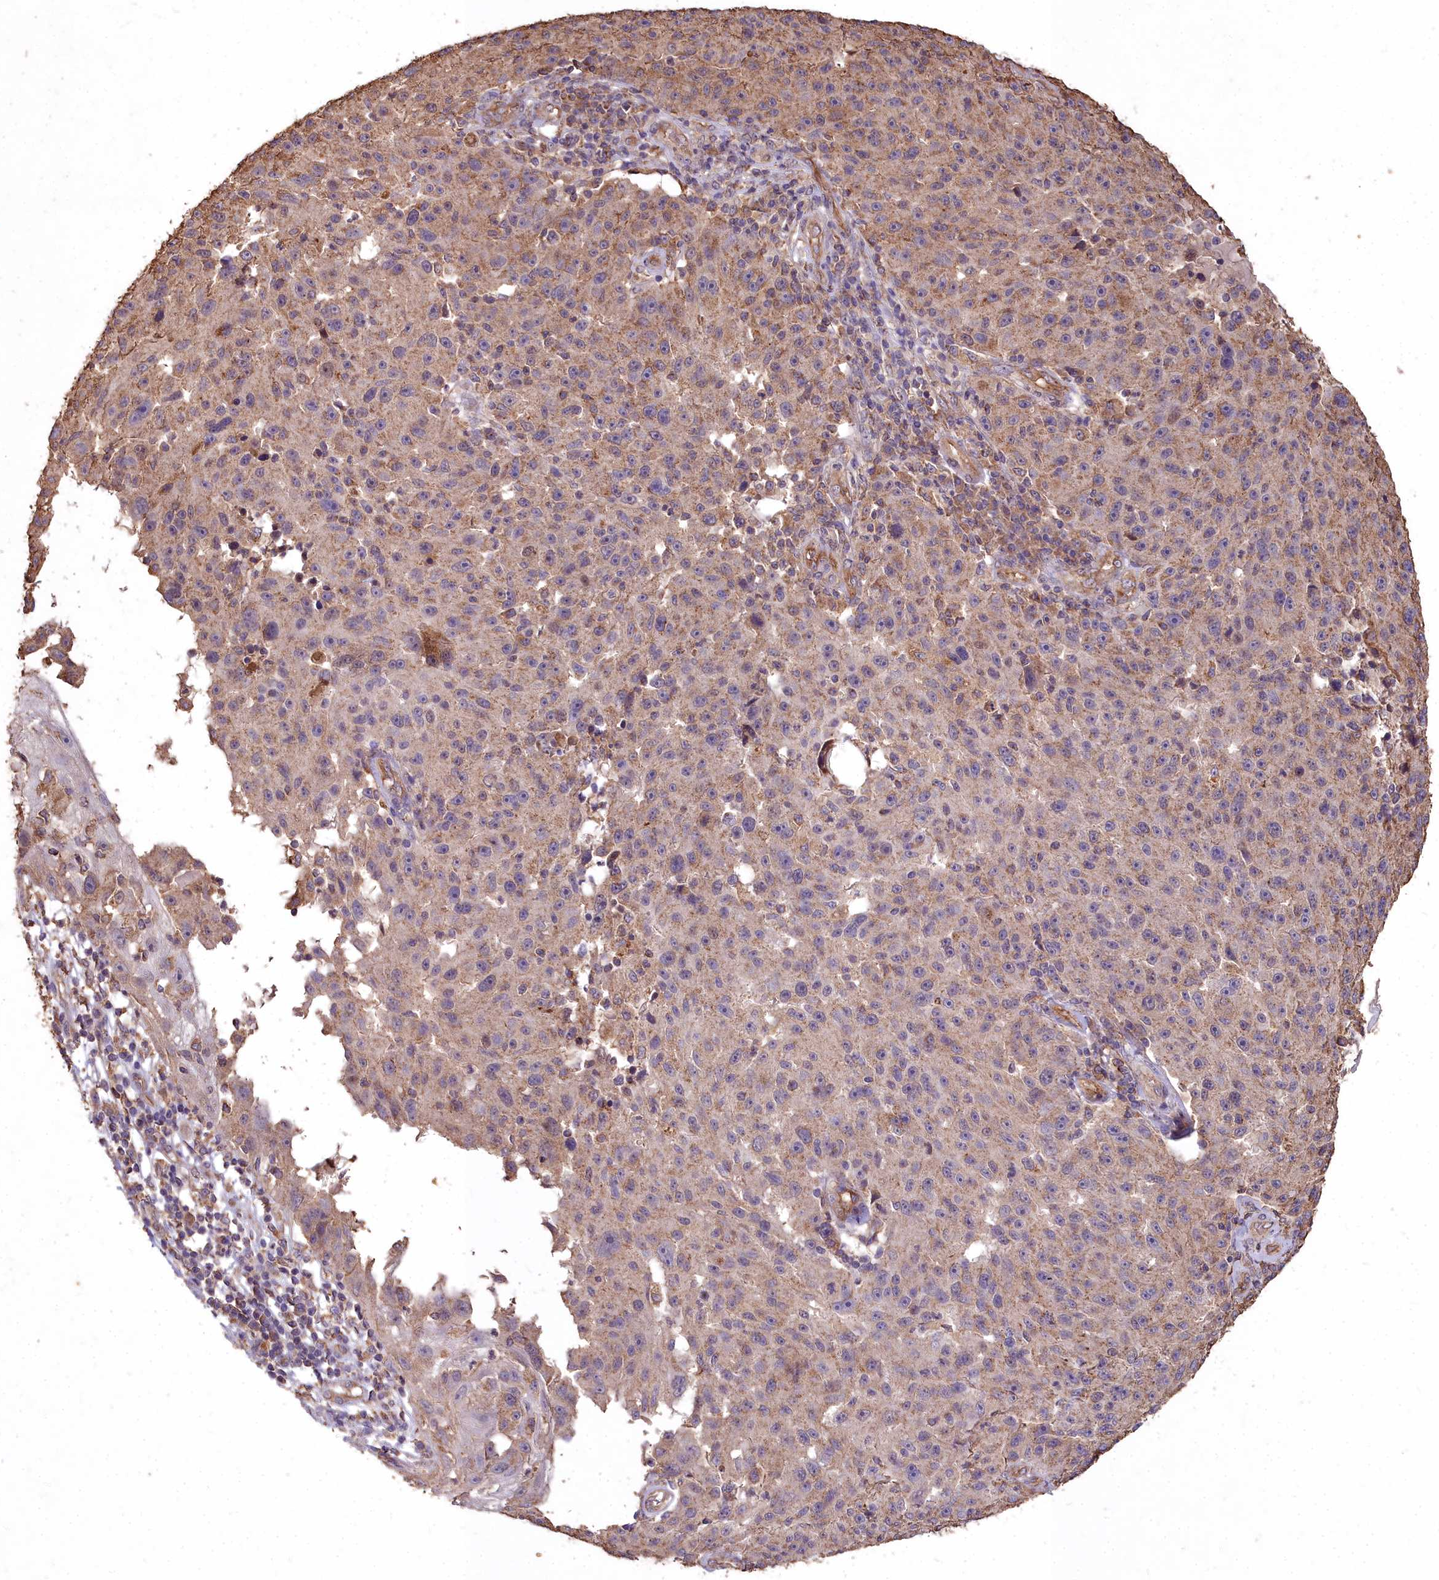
{"staining": {"intensity": "moderate", "quantity": "25%-75%", "location": "cytoplasmic/membranous"}, "tissue": "melanoma", "cell_type": "Tumor cells", "image_type": "cancer", "snomed": [{"axis": "morphology", "description": "Malignant melanoma, NOS"}, {"axis": "topography", "description": "Skin"}], "caption": "The image reveals a brown stain indicating the presence of a protein in the cytoplasmic/membranous of tumor cells in melanoma.", "gene": "CEMIP2", "patient": {"sex": "male", "age": 53}}